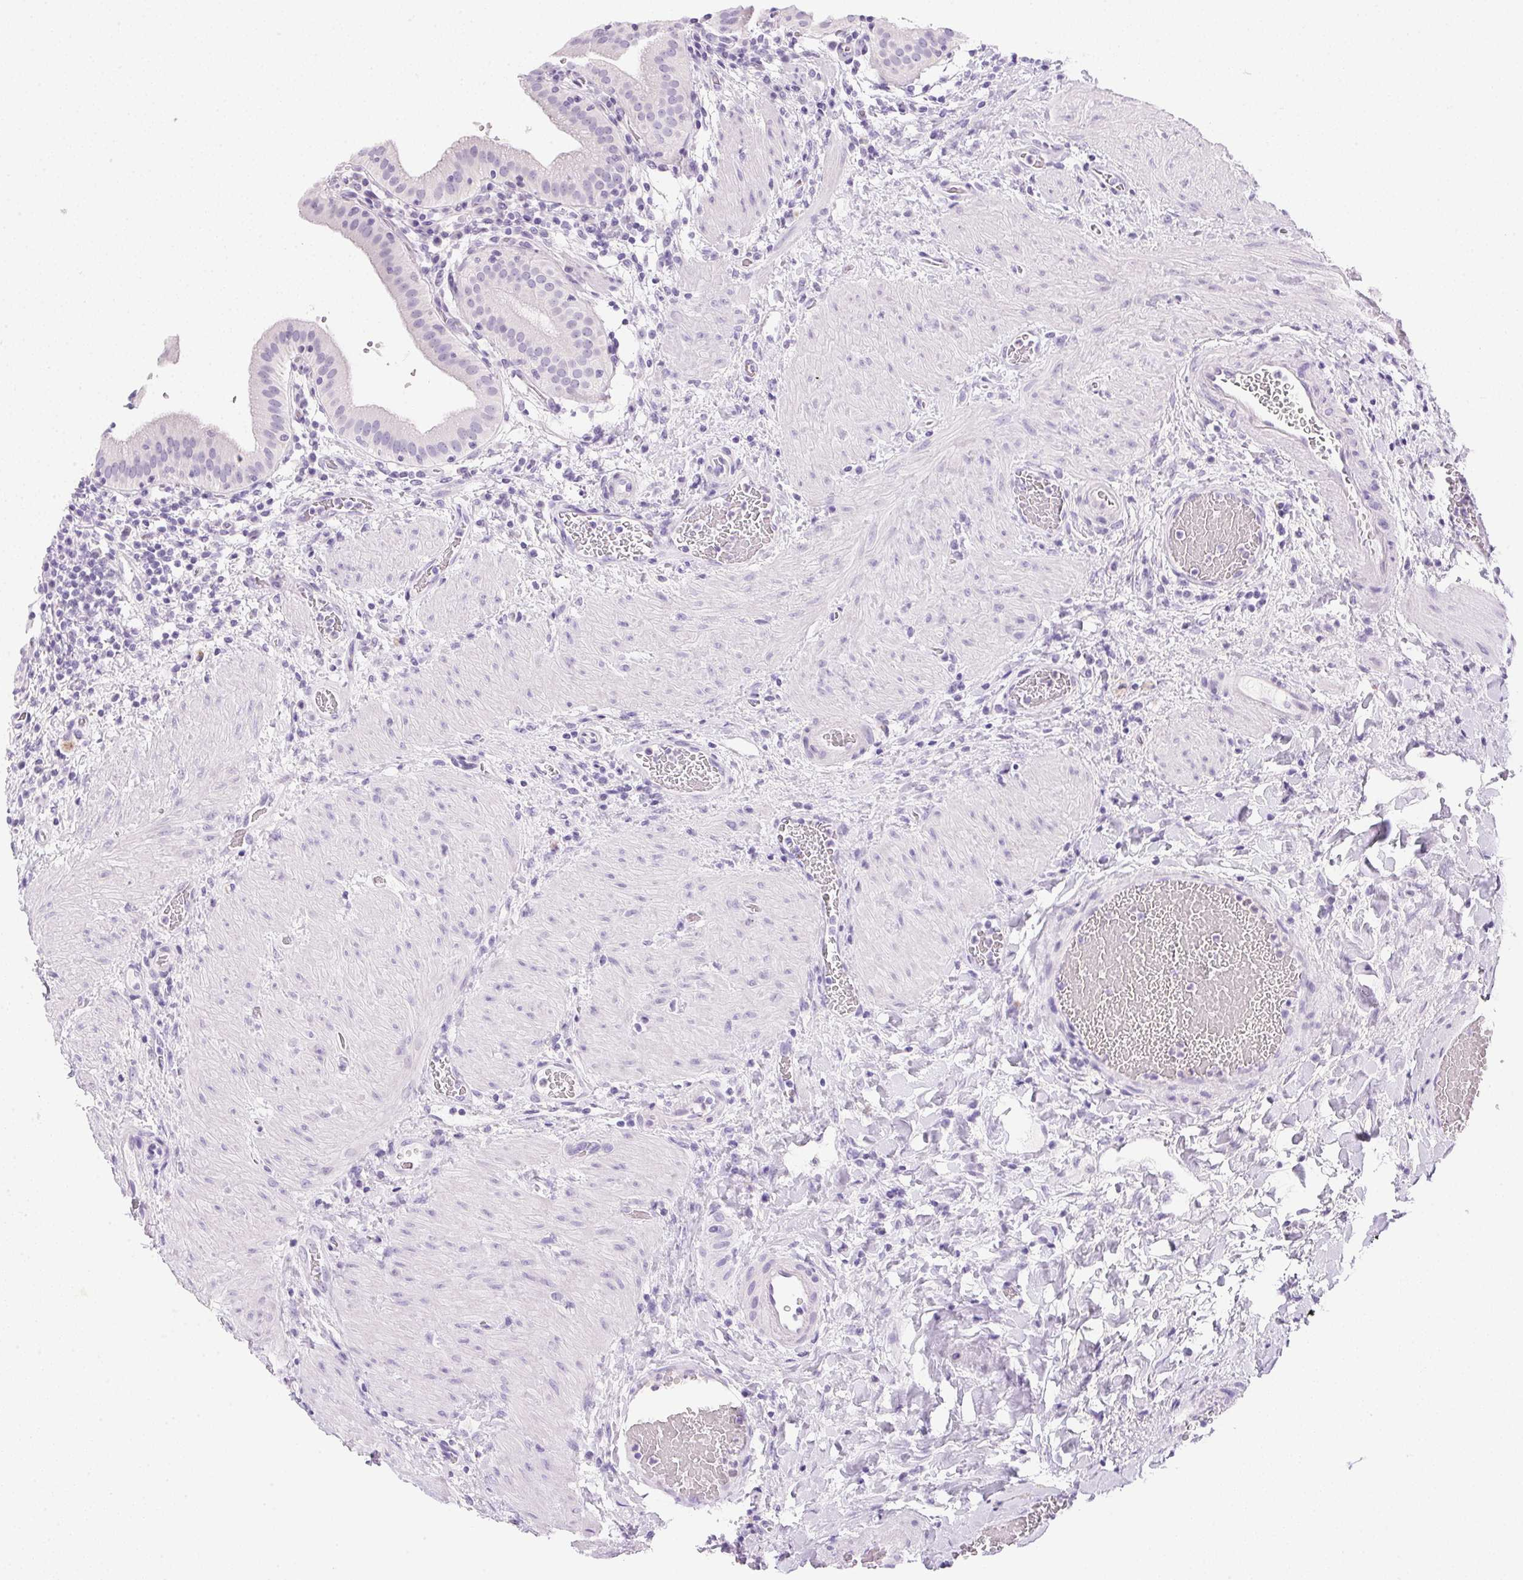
{"staining": {"intensity": "negative", "quantity": "none", "location": "none"}, "tissue": "gallbladder", "cell_type": "Glandular cells", "image_type": "normal", "snomed": [{"axis": "morphology", "description": "Normal tissue, NOS"}, {"axis": "topography", "description": "Gallbladder"}], "caption": "The image exhibits no significant staining in glandular cells of gallbladder.", "gene": "ATP6V0A4", "patient": {"sex": "male", "age": 26}}